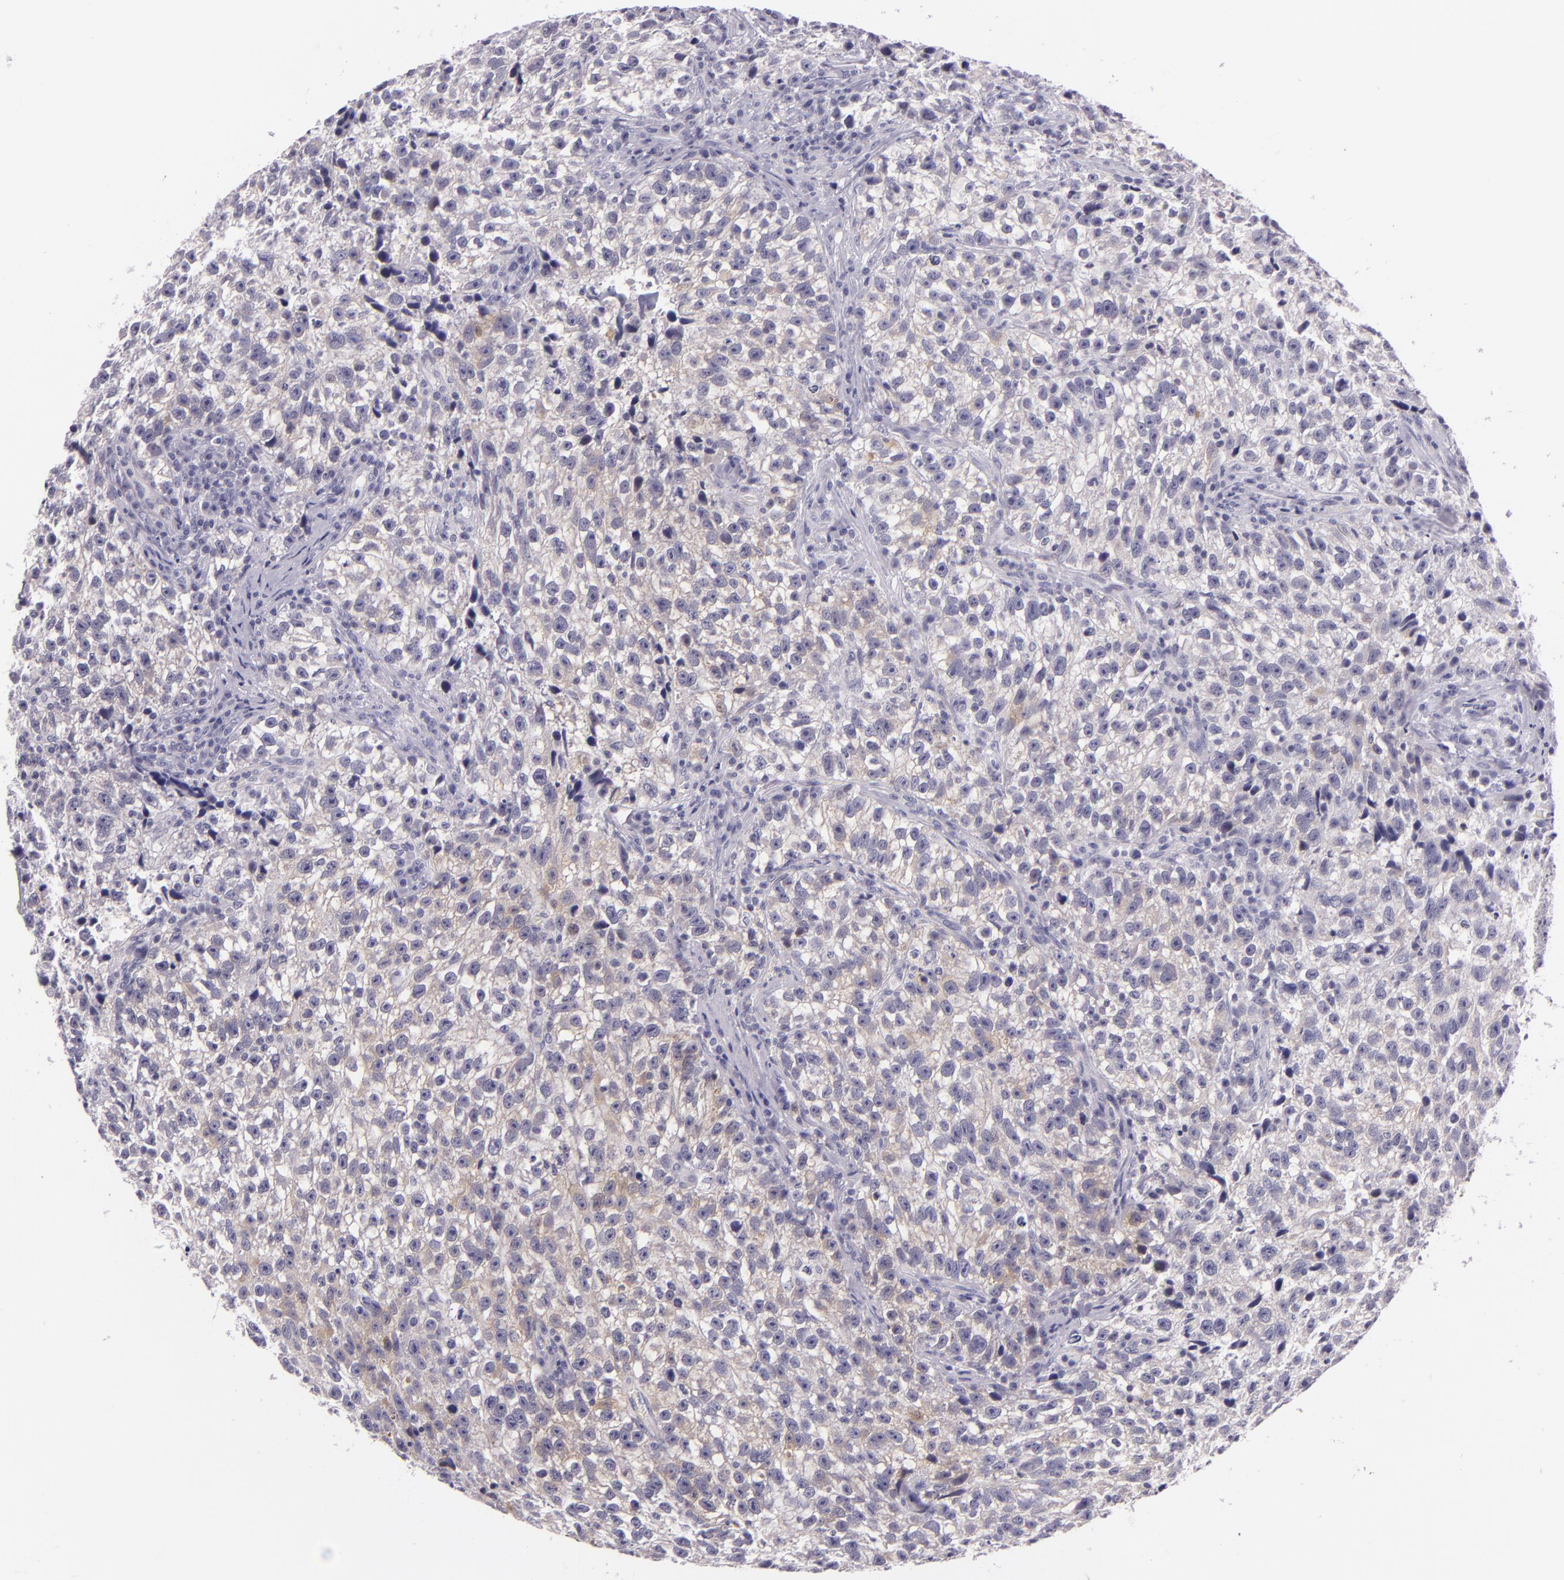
{"staining": {"intensity": "weak", "quantity": "25%-75%", "location": "cytoplasmic/membranous"}, "tissue": "testis cancer", "cell_type": "Tumor cells", "image_type": "cancer", "snomed": [{"axis": "morphology", "description": "Seminoma, NOS"}, {"axis": "topography", "description": "Testis"}], "caption": "DAB immunohistochemical staining of human testis cancer (seminoma) shows weak cytoplasmic/membranous protein positivity in approximately 25%-75% of tumor cells.", "gene": "HSP90AA1", "patient": {"sex": "male", "age": 38}}